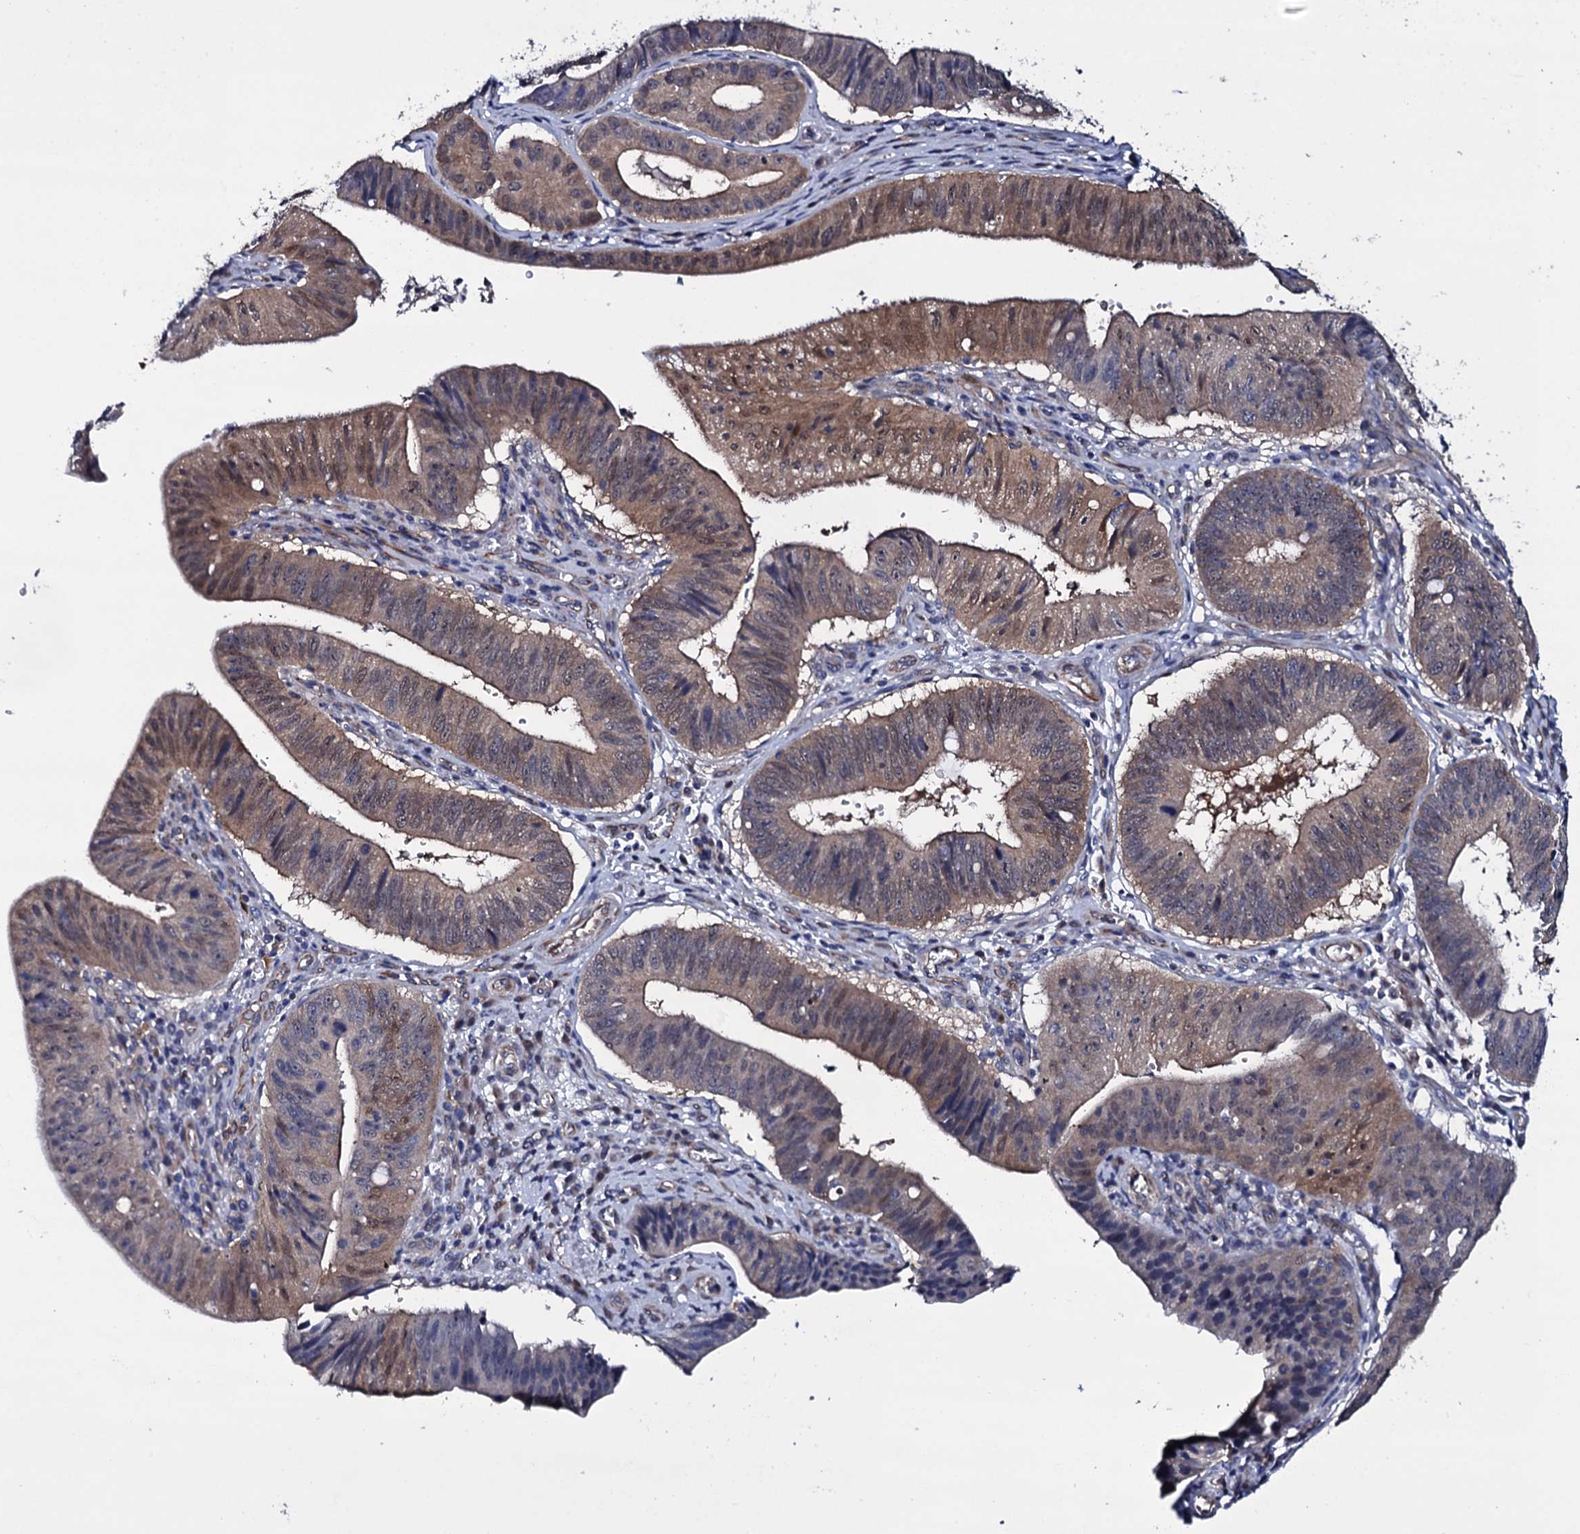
{"staining": {"intensity": "moderate", "quantity": "<25%", "location": "cytoplasmic/membranous,nuclear"}, "tissue": "stomach cancer", "cell_type": "Tumor cells", "image_type": "cancer", "snomed": [{"axis": "morphology", "description": "Adenocarcinoma, NOS"}, {"axis": "topography", "description": "Stomach"}], "caption": "IHC (DAB (3,3'-diaminobenzidine)) staining of adenocarcinoma (stomach) displays moderate cytoplasmic/membranous and nuclear protein staining in about <25% of tumor cells. (DAB (3,3'-diaminobenzidine) IHC, brown staining for protein, blue staining for nuclei).", "gene": "BCL2L14", "patient": {"sex": "male", "age": 59}}